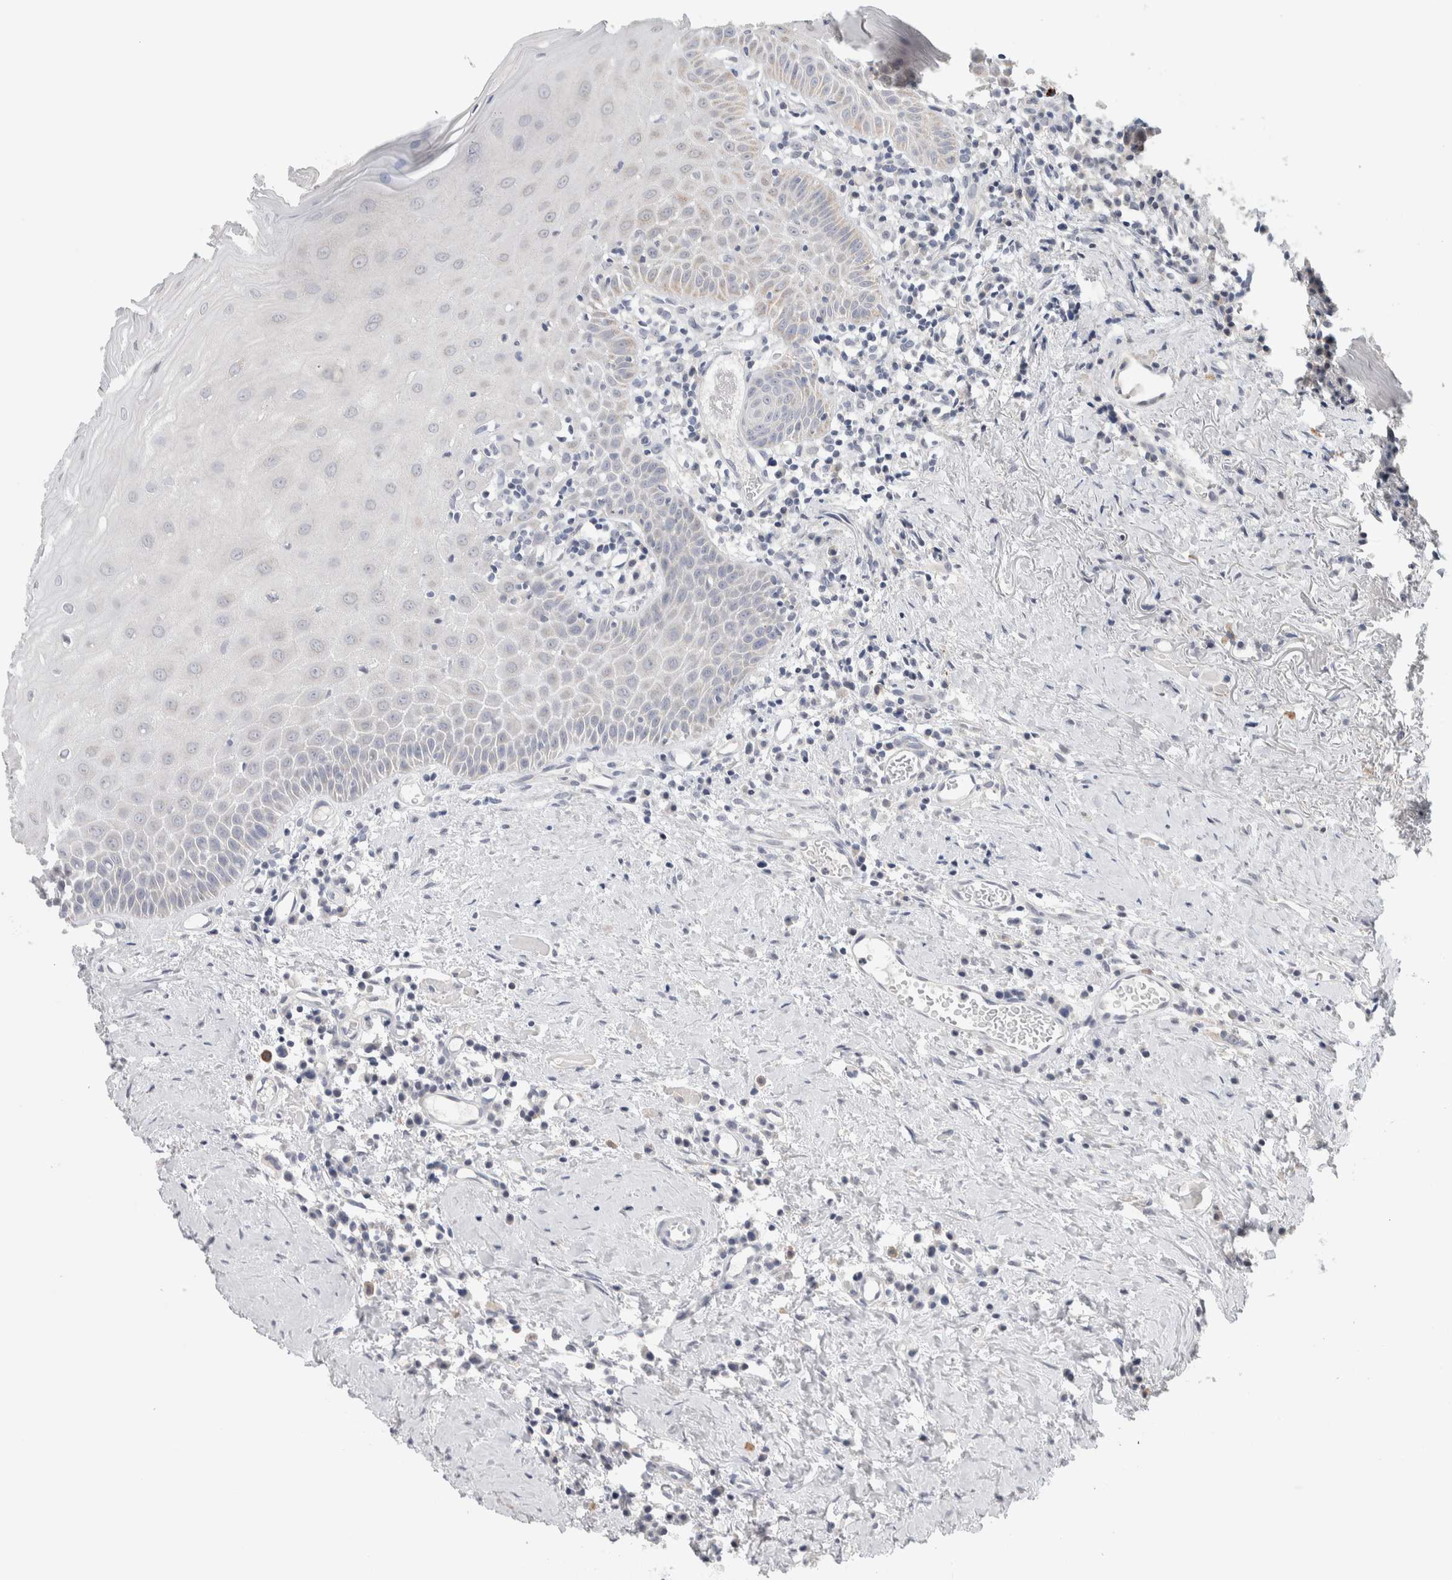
{"staining": {"intensity": "negative", "quantity": "none", "location": "none"}, "tissue": "oral mucosa", "cell_type": "Squamous epithelial cells", "image_type": "normal", "snomed": [{"axis": "morphology", "description": "Normal tissue, NOS"}, {"axis": "topography", "description": "Skeletal muscle"}, {"axis": "topography", "description": "Oral tissue"}, {"axis": "topography", "description": "Peripheral nerve tissue"}], "caption": "High power microscopy histopathology image of an IHC image of benign oral mucosa, revealing no significant positivity in squamous epithelial cells.", "gene": "SCN2A", "patient": {"sex": "female", "age": 84}}